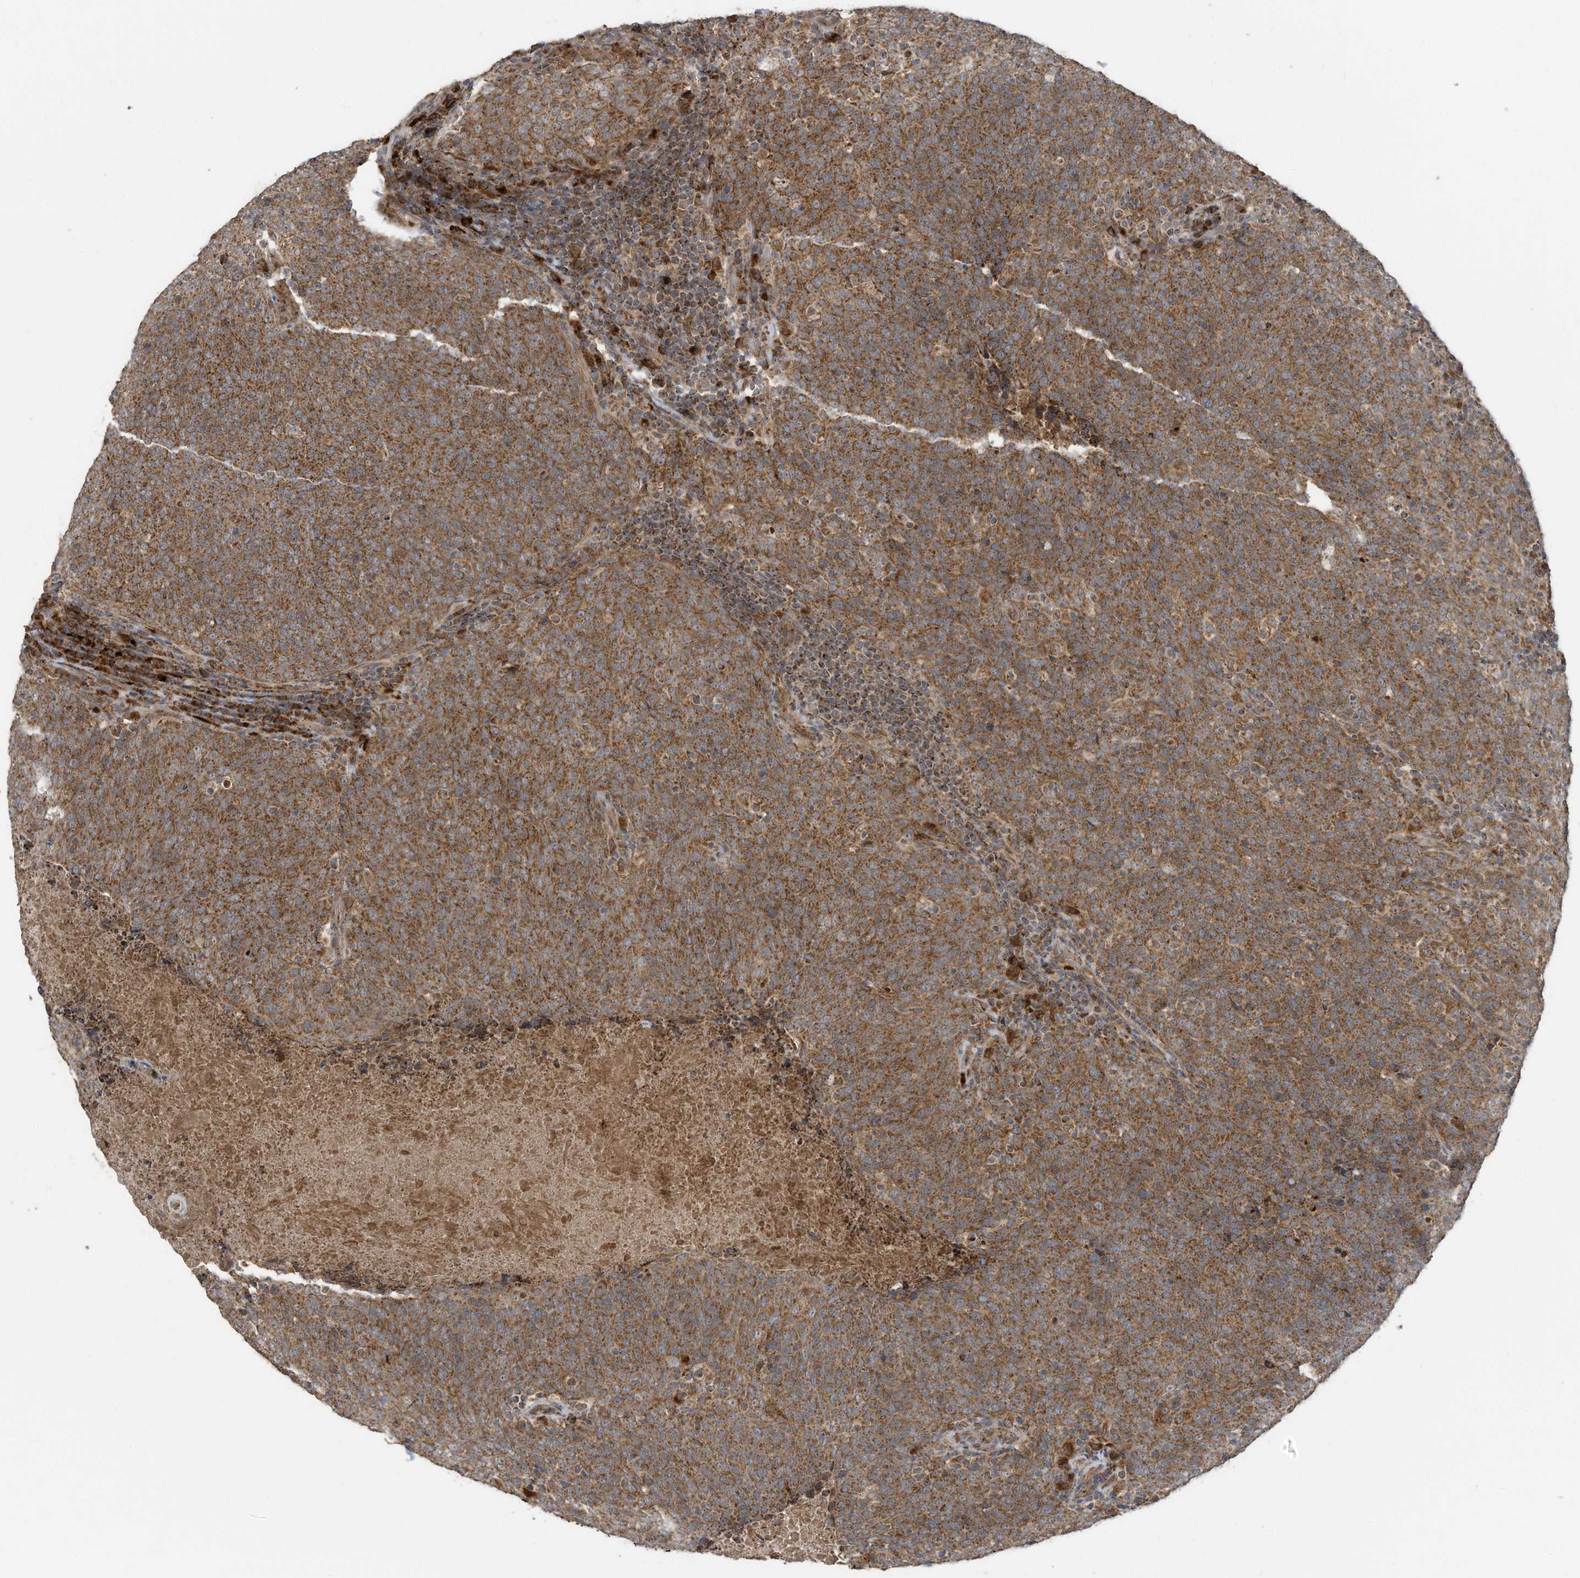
{"staining": {"intensity": "moderate", "quantity": ">75%", "location": "cytoplasmic/membranous"}, "tissue": "head and neck cancer", "cell_type": "Tumor cells", "image_type": "cancer", "snomed": [{"axis": "morphology", "description": "Squamous cell carcinoma, NOS"}, {"axis": "morphology", "description": "Squamous cell carcinoma, metastatic, NOS"}, {"axis": "topography", "description": "Lymph node"}, {"axis": "topography", "description": "Head-Neck"}], "caption": "IHC photomicrograph of neoplastic tissue: head and neck cancer (metastatic squamous cell carcinoma) stained using immunohistochemistry shows medium levels of moderate protein expression localized specifically in the cytoplasmic/membranous of tumor cells, appearing as a cytoplasmic/membranous brown color.", "gene": "C2orf74", "patient": {"sex": "male", "age": 62}}